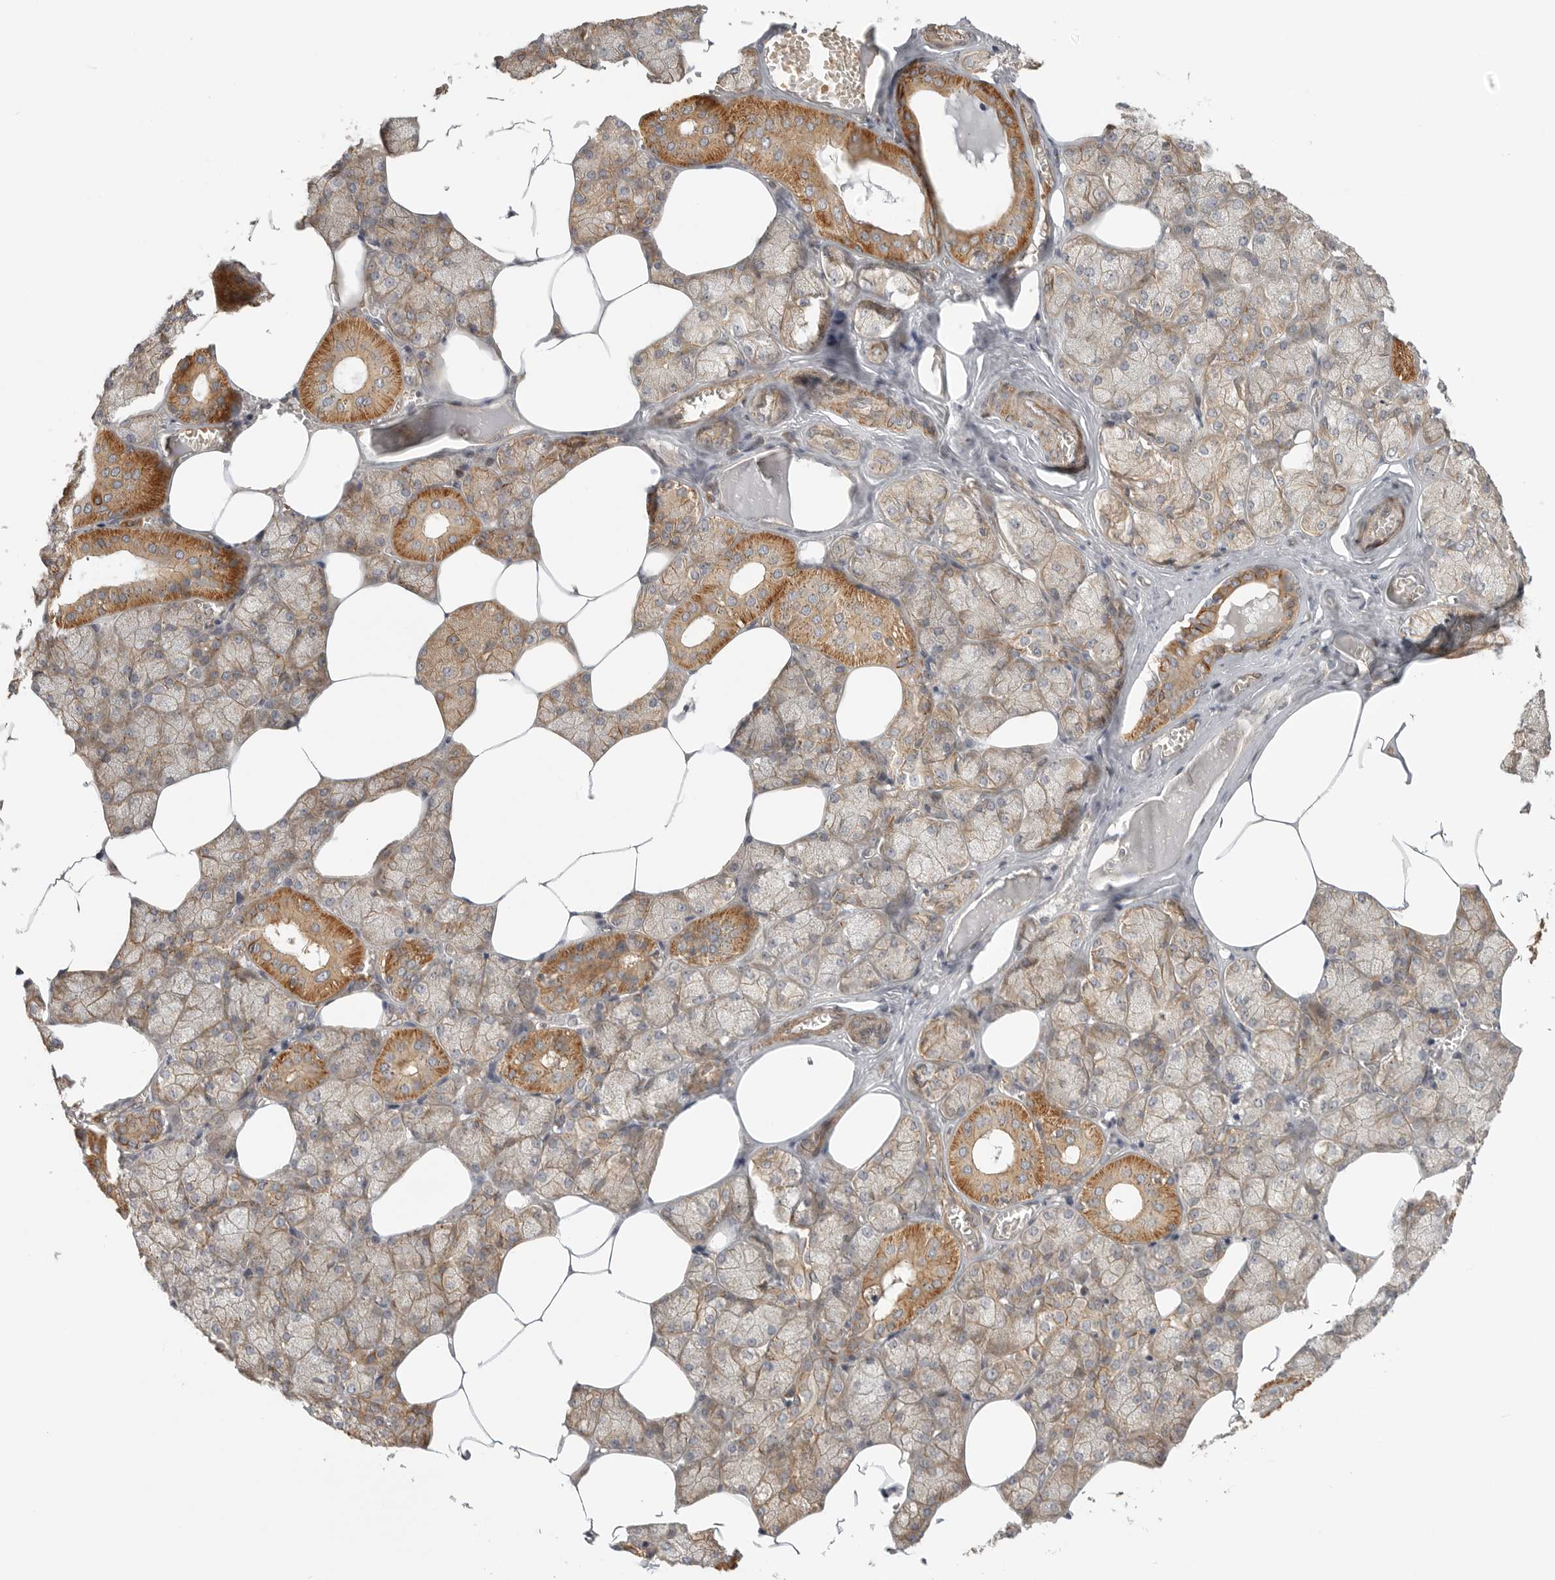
{"staining": {"intensity": "moderate", "quantity": ">75%", "location": "cytoplasmic/membranous"}, "tissue": "salivary gland", "cell_type": "Glandular cells", "image_type": "normal", "snomed": [{"axis": "morphology", "description": "Normal tissue, NOS"}, {"axis": "topography", "description": "Salivary gland"}], "caption": "Salivary gland stained for a protein demonstrates moderate cytoplasmic/membranous positivity in glandular cells. (DAB (3,3'-diaminobenzidine) IHC, brown staining for protein, blue staining for nuclei).", "gene": "CCPG1", "patient": {"sex": "male", "age": 62}}